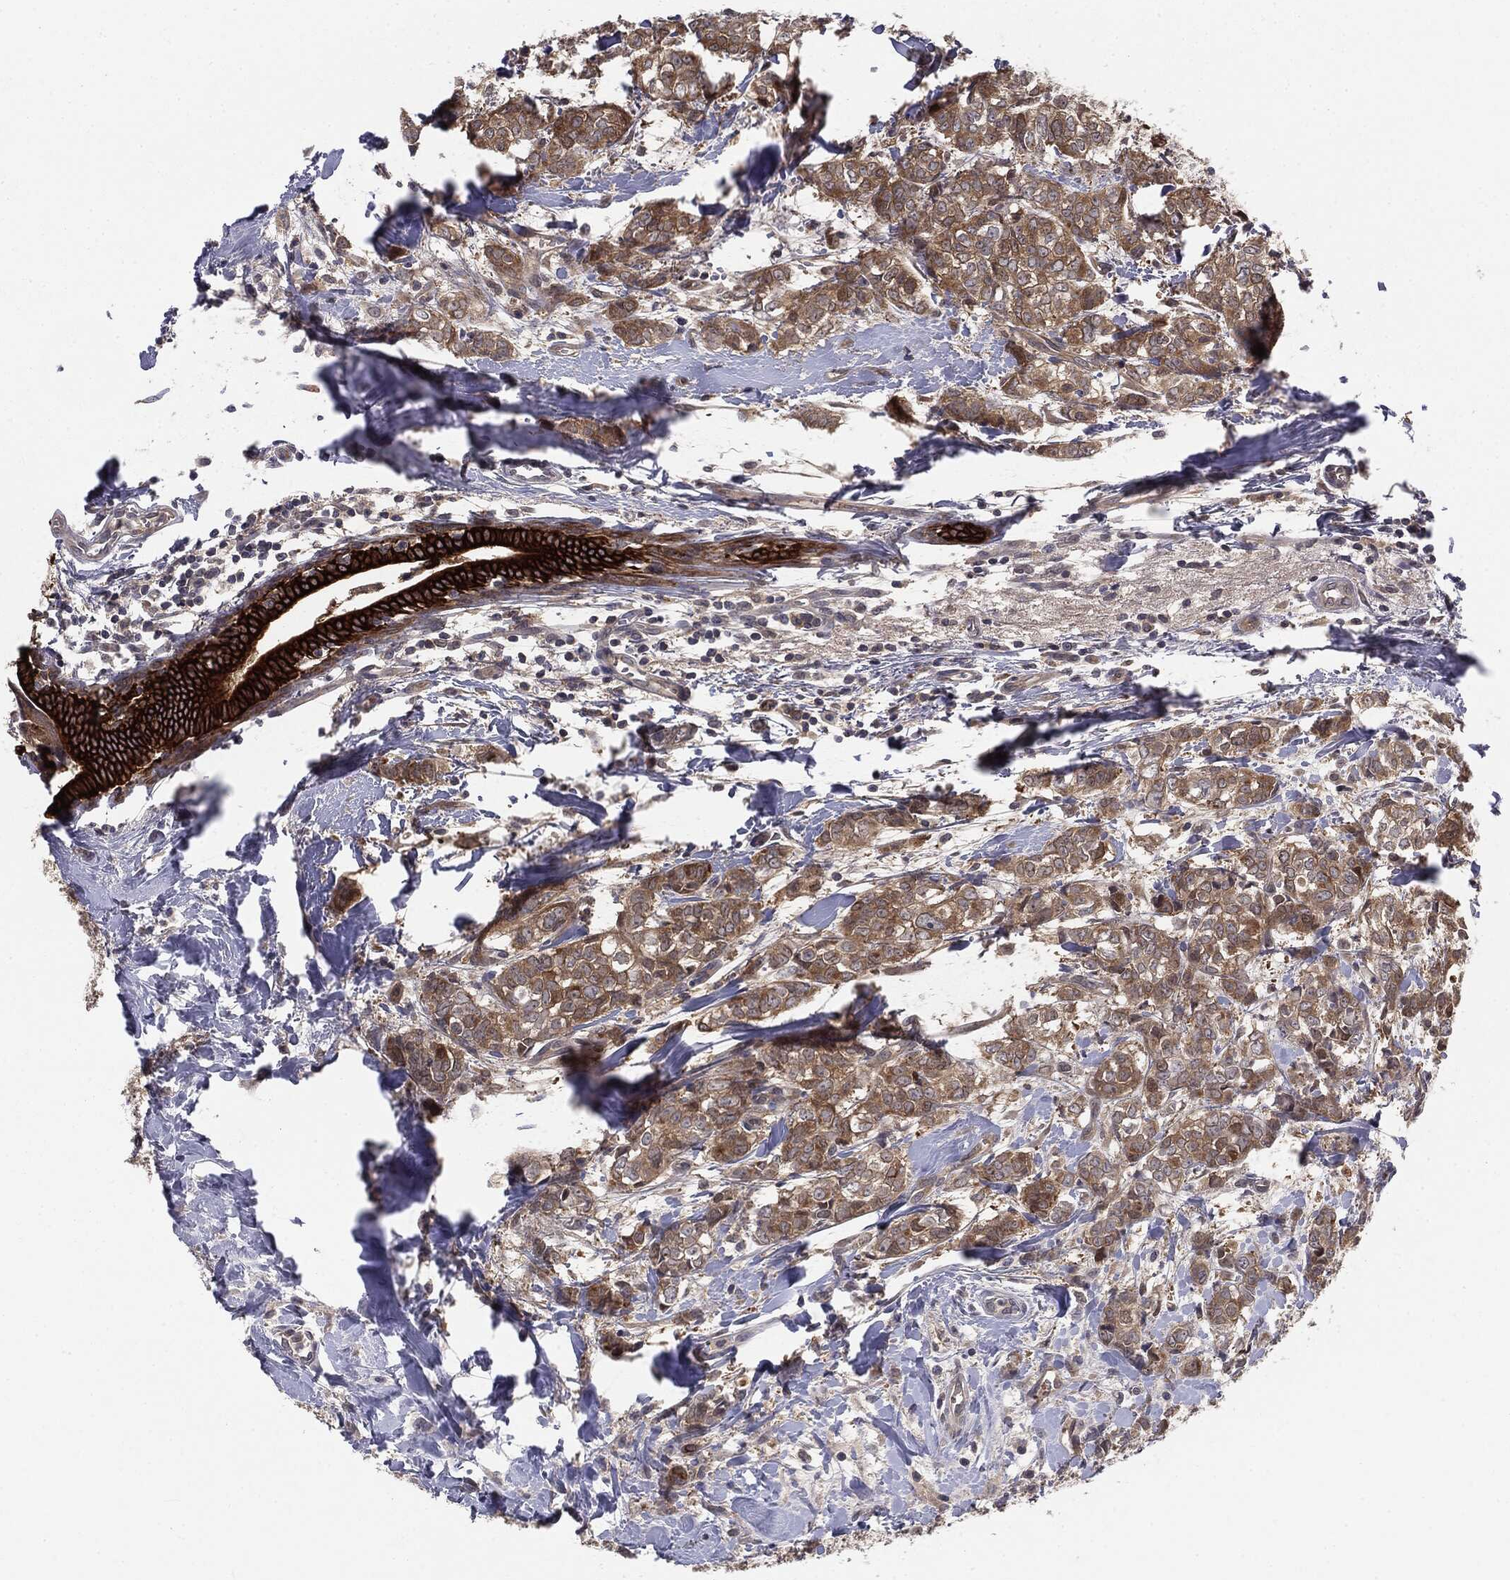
{"staining": {"intensity": "moderate", "quantity": ">75%", "location": "cytoplasmic/membranous"}, "tissue": "breast cancer", "cell_type": "Tumor cells", "image_type": "cancer", "snomed": [{"axis": "morphology", "description": "Duct carcinoma"}, {"axis": "topography", "description": "Breast"}], "caption": "The immunohistochemical stain shows moderate cytoplasmic/membranous expression in tumor cells of breast invasive ductal carcinoma tissue. (brown staining indicates protein expression, while blue staining denotes nuclei).", "gene": "KRT7", "patient": {"sex": "female", "age": 61}}